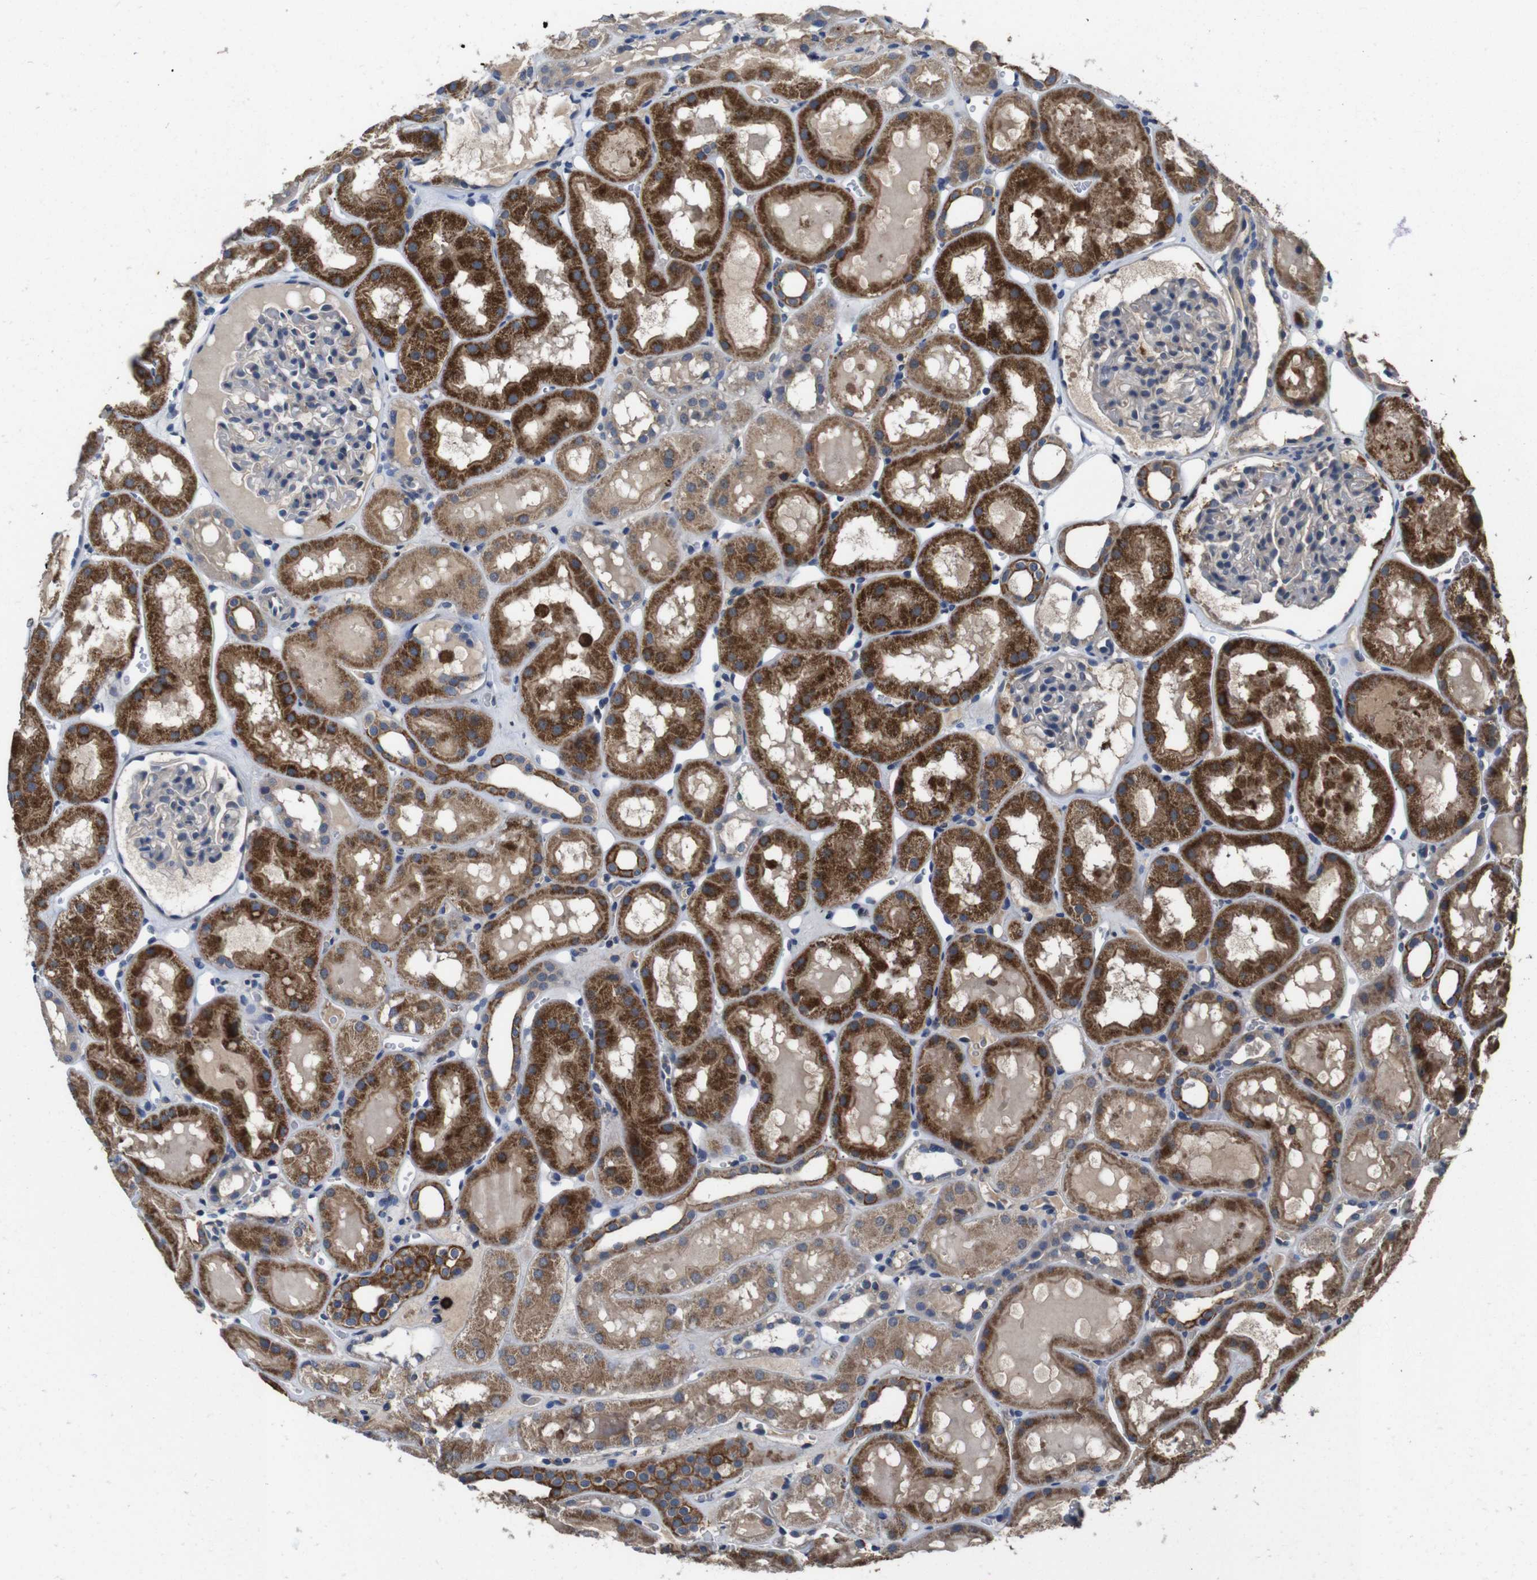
{"staining": {"intensity": "weak", "quantity": ">75%", "location": "cytoplasmic/membranous"}, "tissue": "kidney", "cell_type": "Cells in glomeruli", "image_type": "normal", "snomed": [{"axis": "morphology", "description": "Normal tissue, NOS"}, {"axis": "topography", "description": "Kidney"}, {"axis": "topography", "description": "Urinary bladder"}], "caption": "Kidney stained with a brown dye shows weak cytoplasmic/membranous positive staining in about >75% of cells in glomeruli.", "gene": "GLIPR1", "patient": {"sex": "male", "age": 16}}